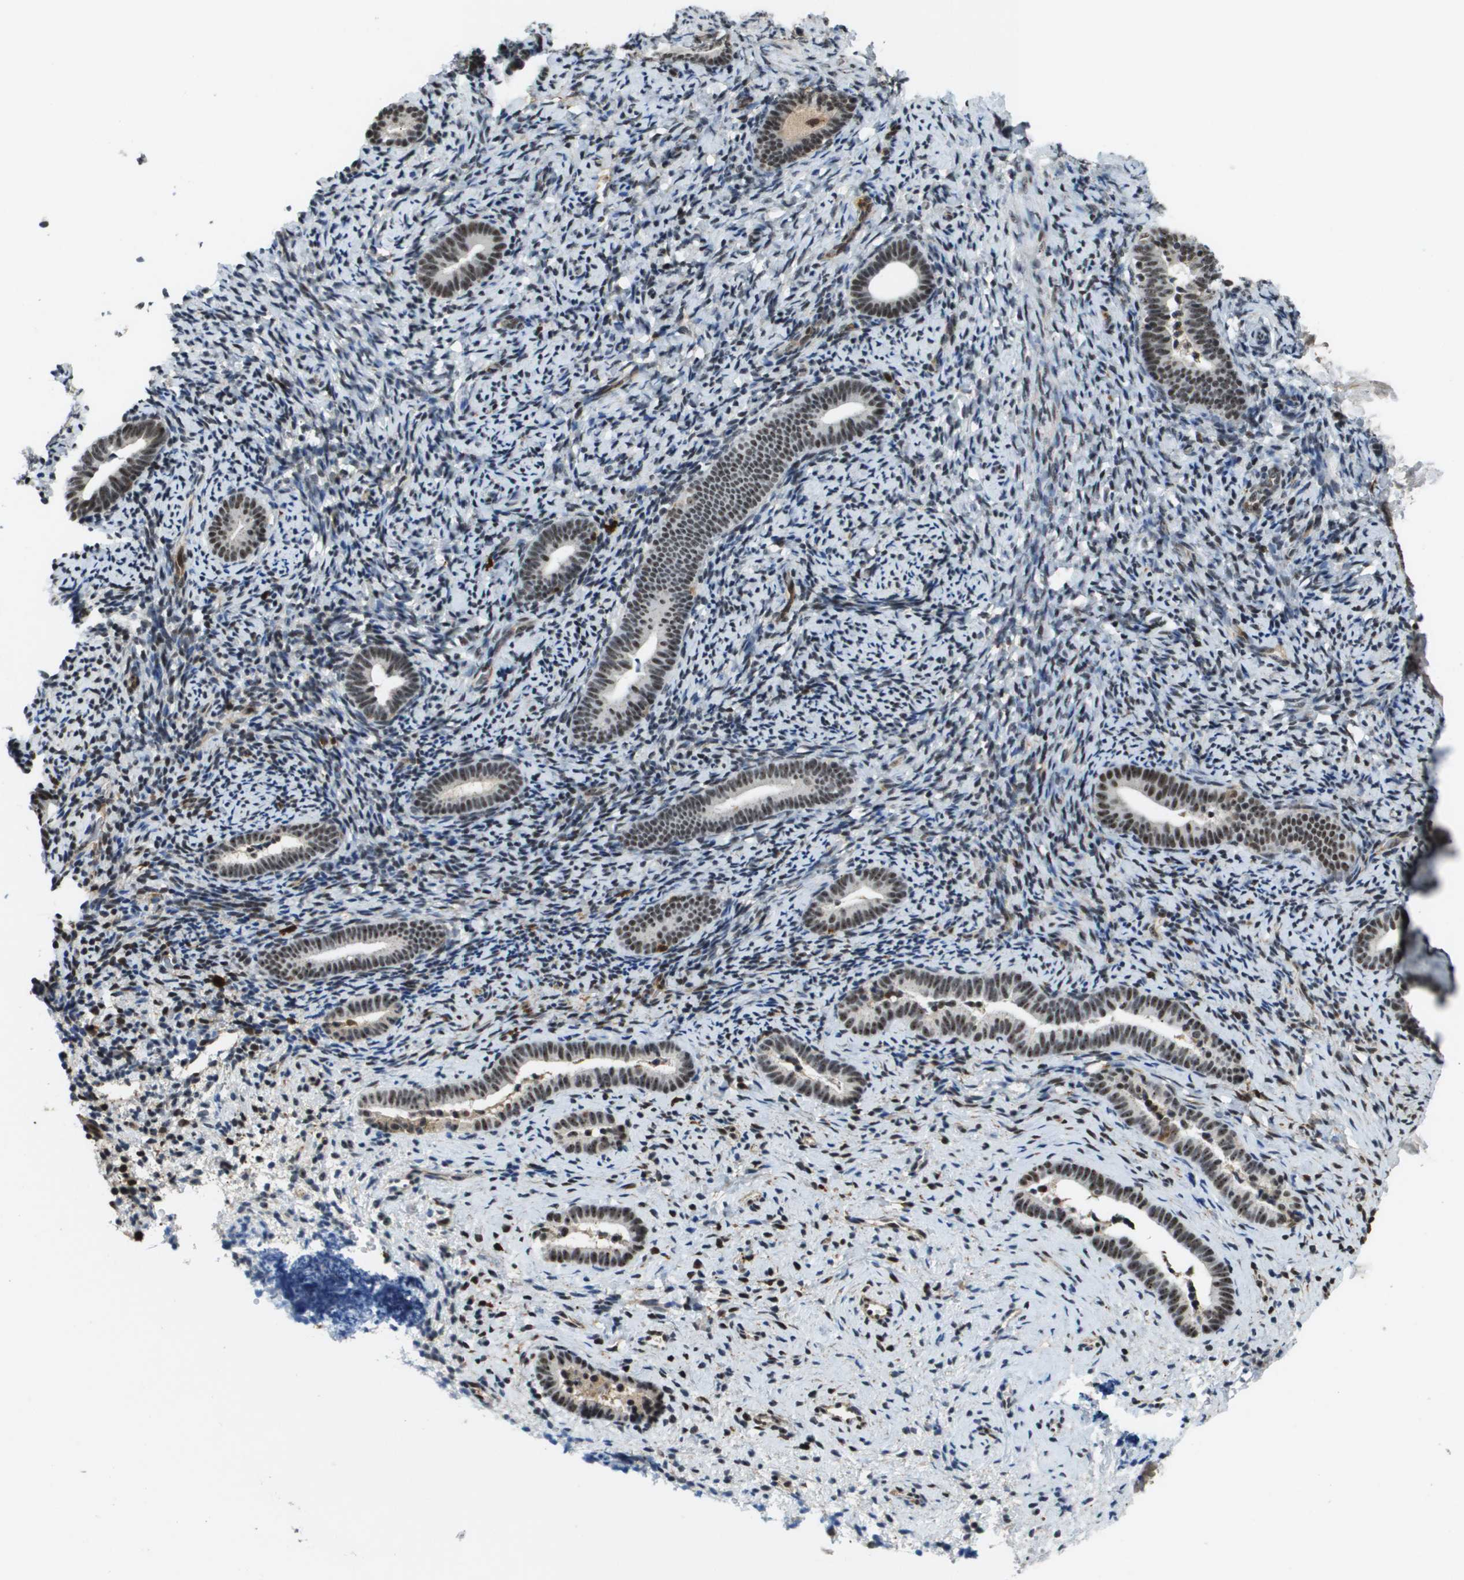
{"staining": {"intensity": "negative", "quantity": "none", "location": "none"}, "tissue": "endometrium", "cell_type": "Cells in endometrial stroma", "image_type": "normal", "snomed": [{"axis": "morphology", "description": "Normal tissue, NOS"}, {"axis": "topography", "description": "Endometrium"}], "caption": "Endometrium stained for a protein using IHC displays no positivity cells in endometrial stroma.", "gene": "EP400", "patient": {"sex": "female", "age": 51}}